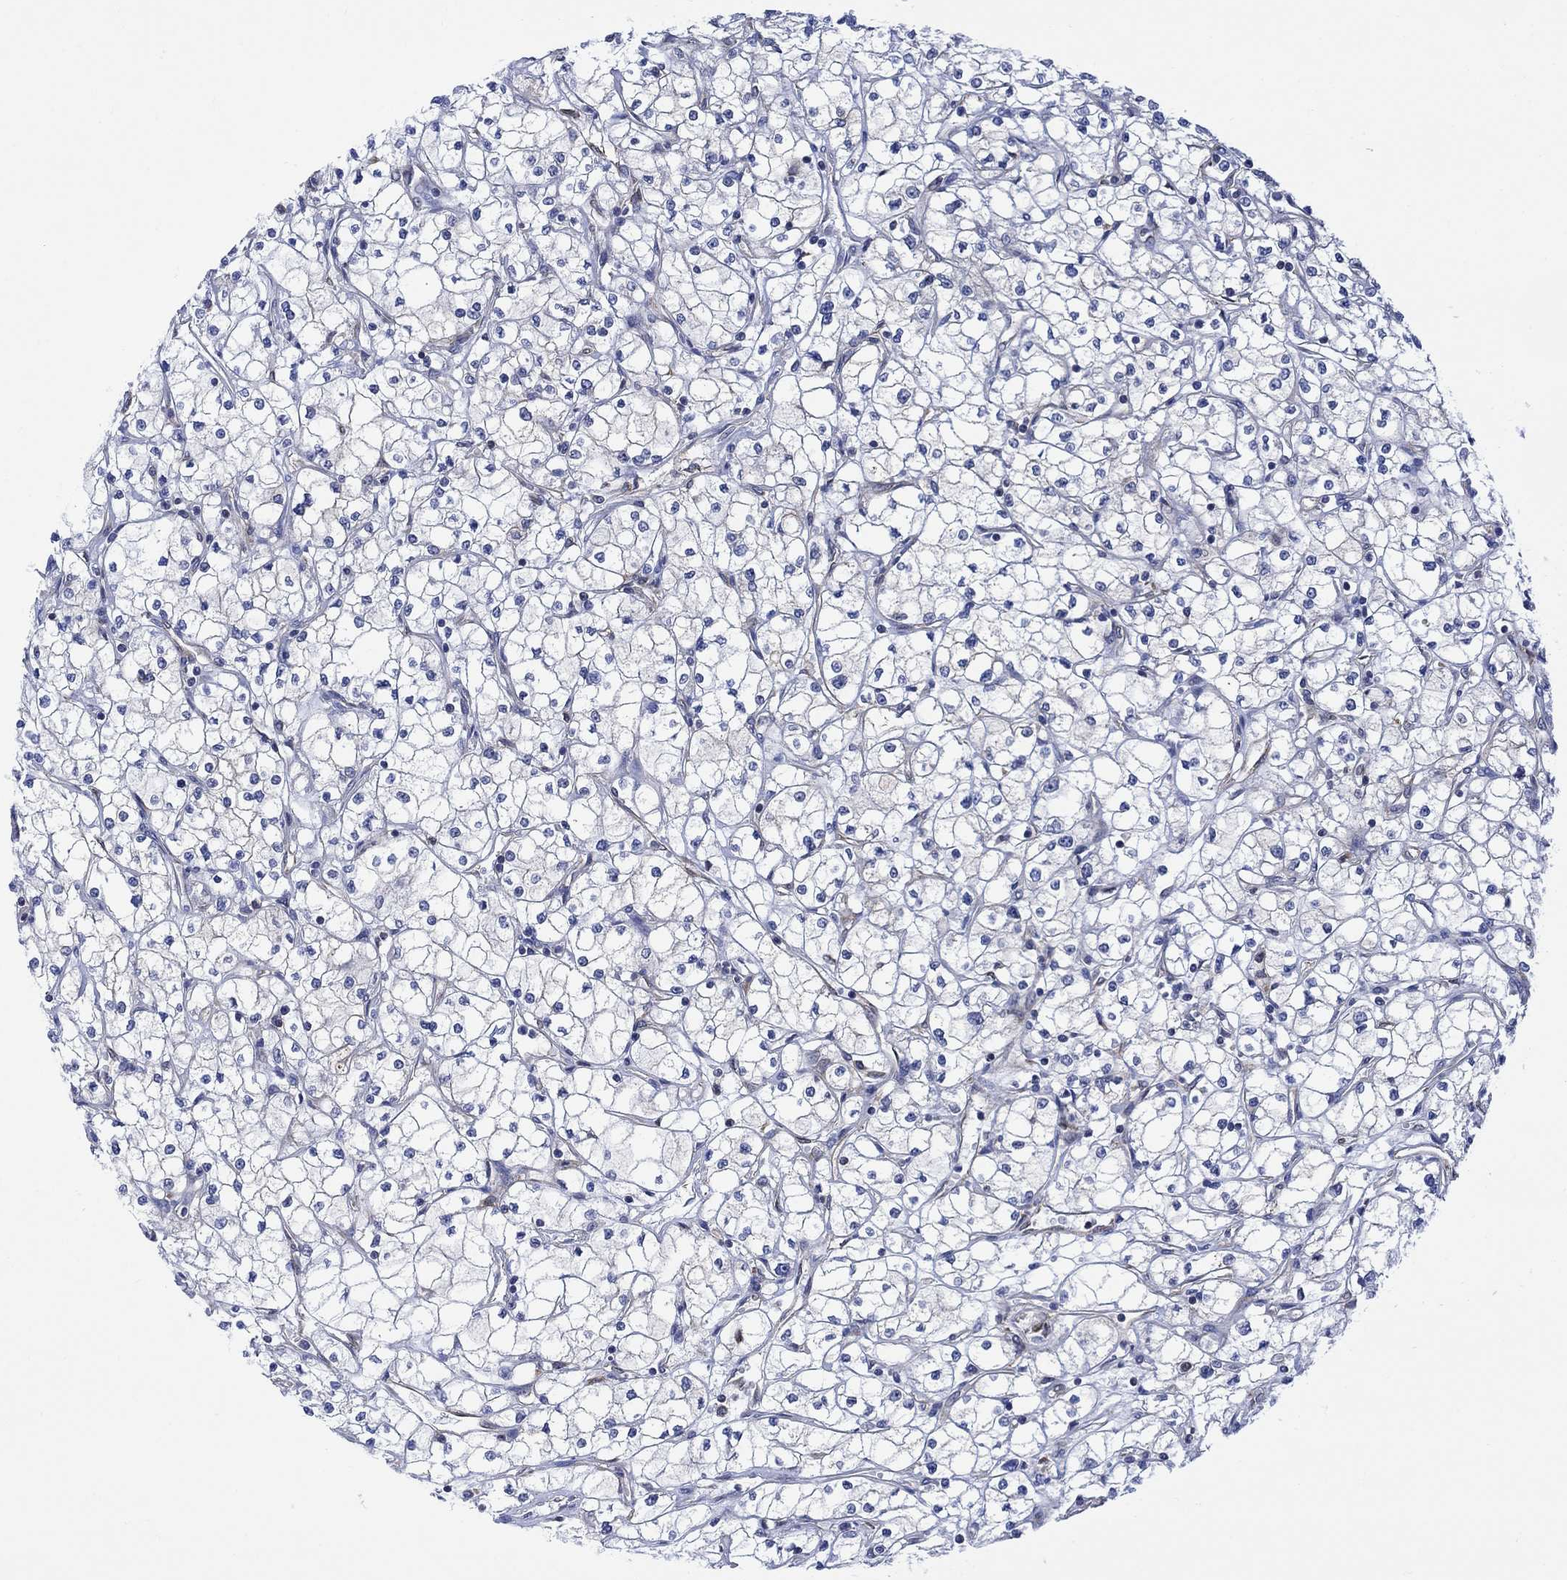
{"staining": {"intensity": "negative", "quantity": "none", "location": "none"}, "tissue": "renal cancer", "cell_type": "Tumor cells", "image_type": "cancer", "snomed": [{"axis": "morphology", "description": "Adenocarcinoma, NOS"}, {"axis": "topography", "description": "Kidney"}], "caption": "DAB immunohistochemical staining of renal cancer (adenocarcinoma) exhibits no significant positivity in tumor cells.", "gene": "GBP5", "patient": {"sex": "male", "age": 67}}